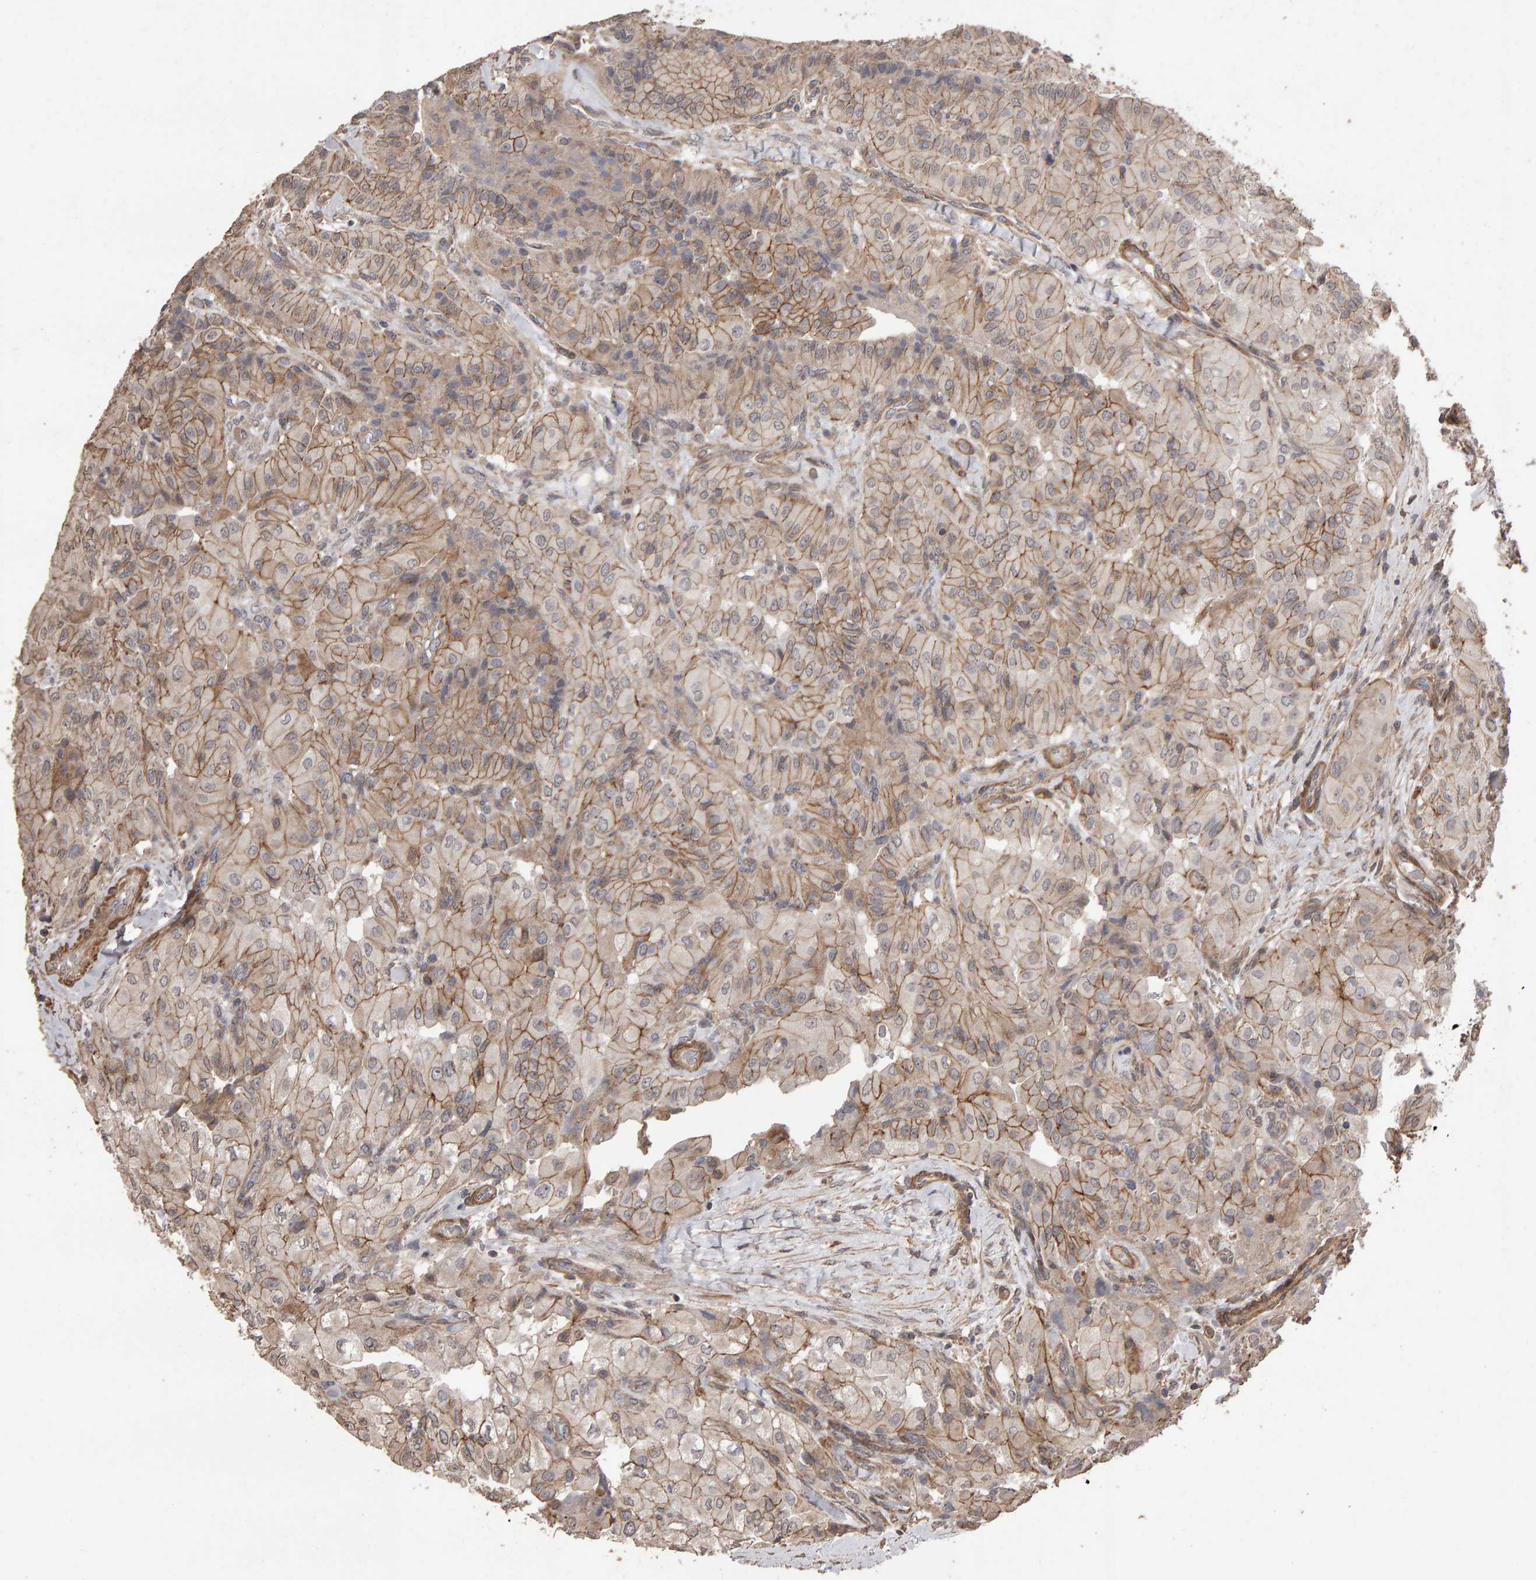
{"staining": {"intensity": "moderate", "quantity": ">75%", "location": "cytoplasmic/membranous"}, "tissue": "thyroid cancer", "cell_type": "Tumor cells", "image_type": "cancer", "snomed": [{"axis": "morphology", "description": "Papillary adenocarcinoma, NOS"}, {"axis": "topography", "description": "Thyroid gland"}], "caption": "This histopathology image exhibits IHC staining of human thyroid cancer, with medium moderate cytoplasmic/membranous staining in approximately >75% of tumor cells.", "gene": "SCRIB", "patient": {"sex": "female", "age": 59}}